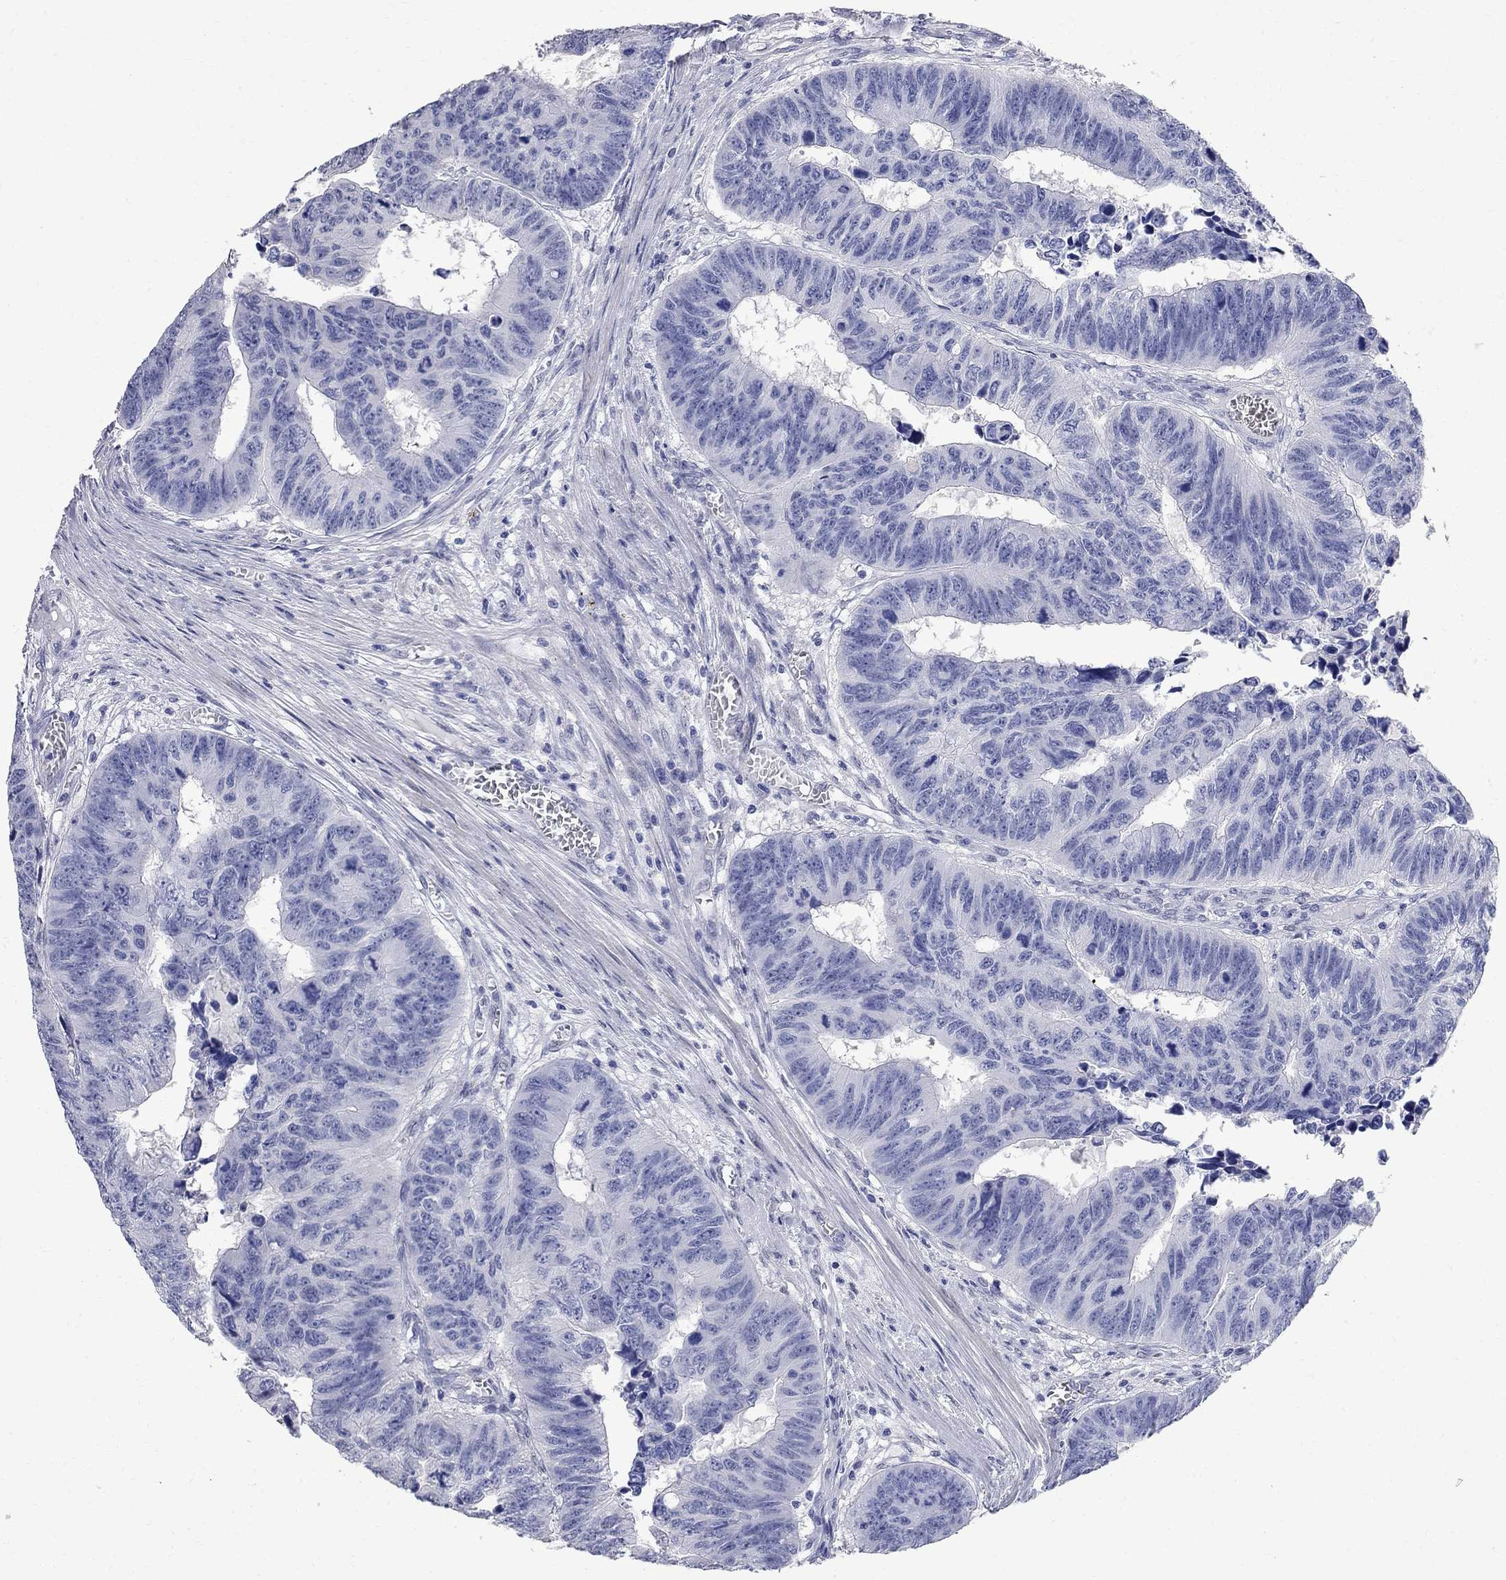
{"staining": {"intensity": "negative", "quantity": "none", "location": "none"}, "tissue": "colorectal cancer", "cell_type": "Tumor cells", "image_type": "cancer", "snomed": [{"axis": "morphology", "description": "Adenocarcinoma, NOS"}, {"axis": "topography", "description": "Rectum"}], "caption": "An IHC image of colorectal cancer (adenocarcinoma) is shown. There is no staining in tumor cells of colorectal cancer (adenocarcinoma).", "gene": "BPIFB1", "patient": {"sex": "female", "age": 85}}